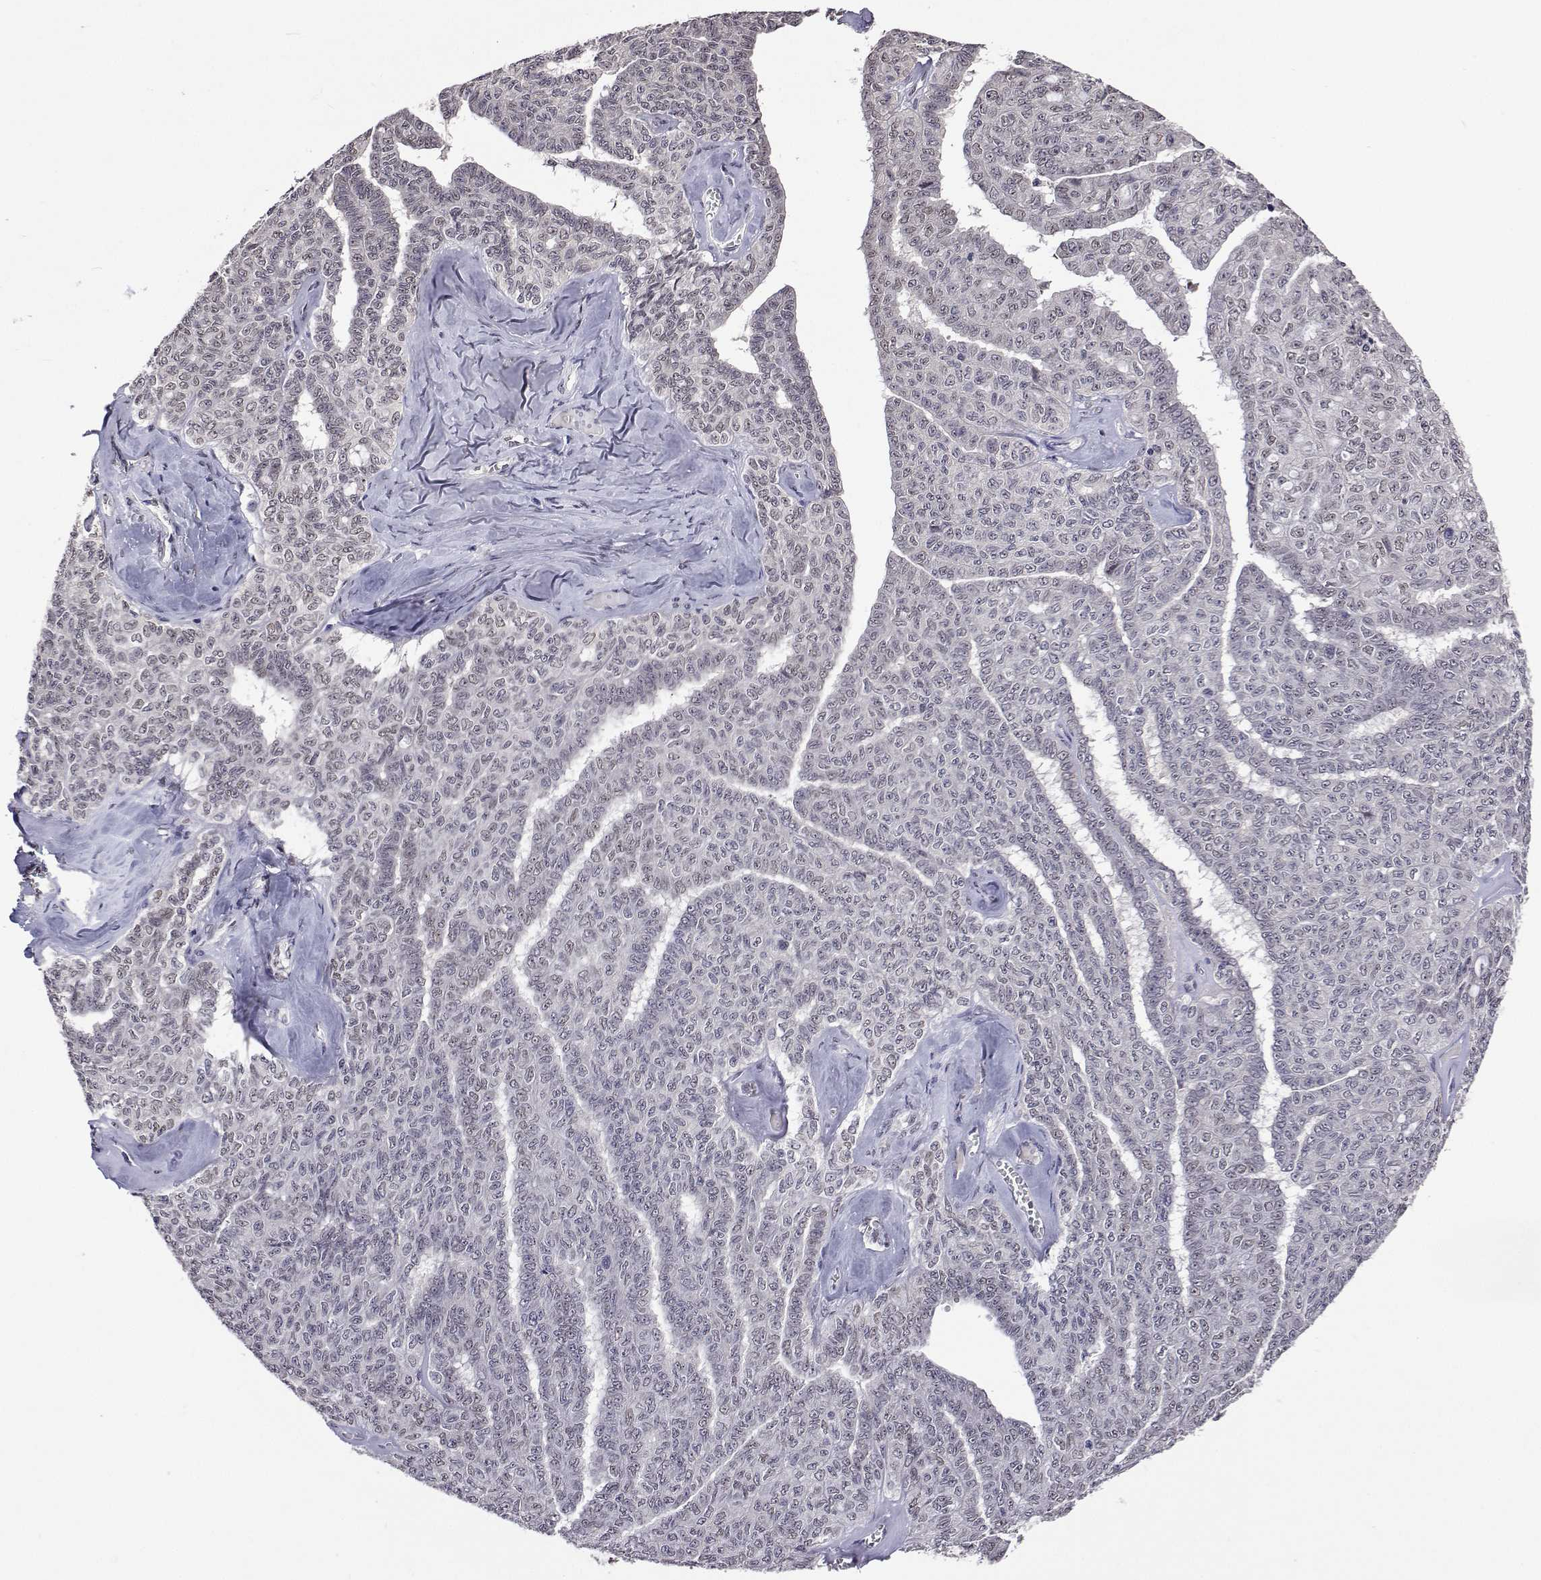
{"staining": {"intensity": "weak", "quantity": ">75%", "location": "nuclear"}, "tissue": "ovarian cancer", "cell_type": "Tumor cells", "image_type": "cancer", "snomed": [{"axis": "morphology", "description": "Cystadenocarcinoma, serous, NOS"}, {"axis": "topography", "description": "Ovary"}], "caption": "IHC (DAB) staining of serous cystadenocarcinoma (ovarian) reveals weak nuclear protein expression in about >75% of tumor cells.", "gene": "HNRNPA0", "patient": {"sex": "female", "age": 71}}